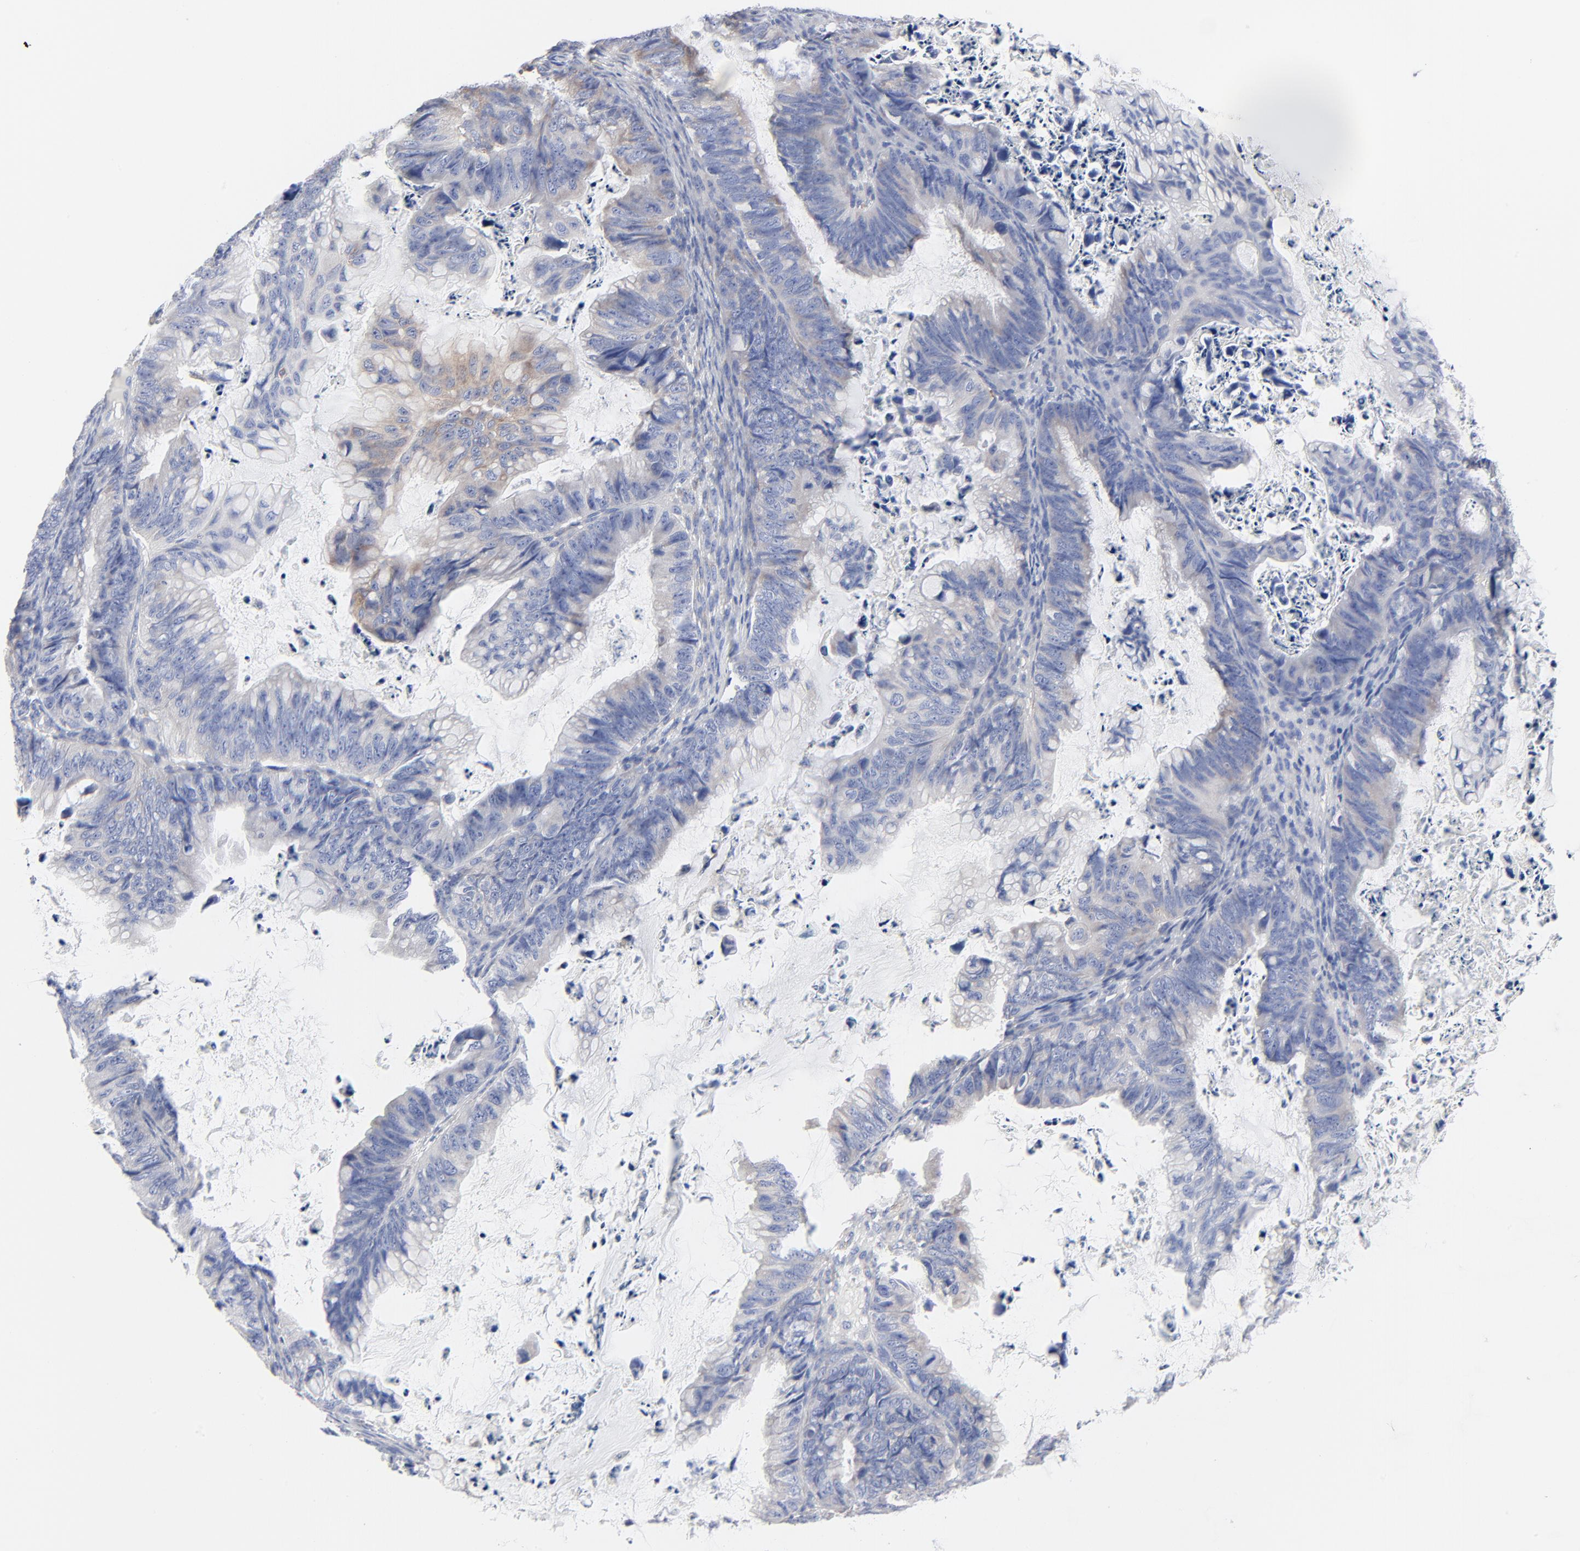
{"staining": {"intensity": "weak", "quantity": "<25%", "location": "cytoplasmic/membranous"}, "tissue": "ovarian cancer", "cell_type": "Tumor cells", "image_type": "cancer", "snomed": [{"axis": "morphology", "description": "Cystadenocarcinoma, mucinous, NOS"}, {"axis": "topography", "description": "Ovary"}], "caption": "The histopathology image reveals no significant expression in tumor cells of ovarian cancer (mucinous cystadenocarcinoma). (DAB (3,3'-diaminobenzidine) IHC with hematoxylin counter stain).", "gene": "STAT2", "patient": {"sex": "female", "age": 36}}